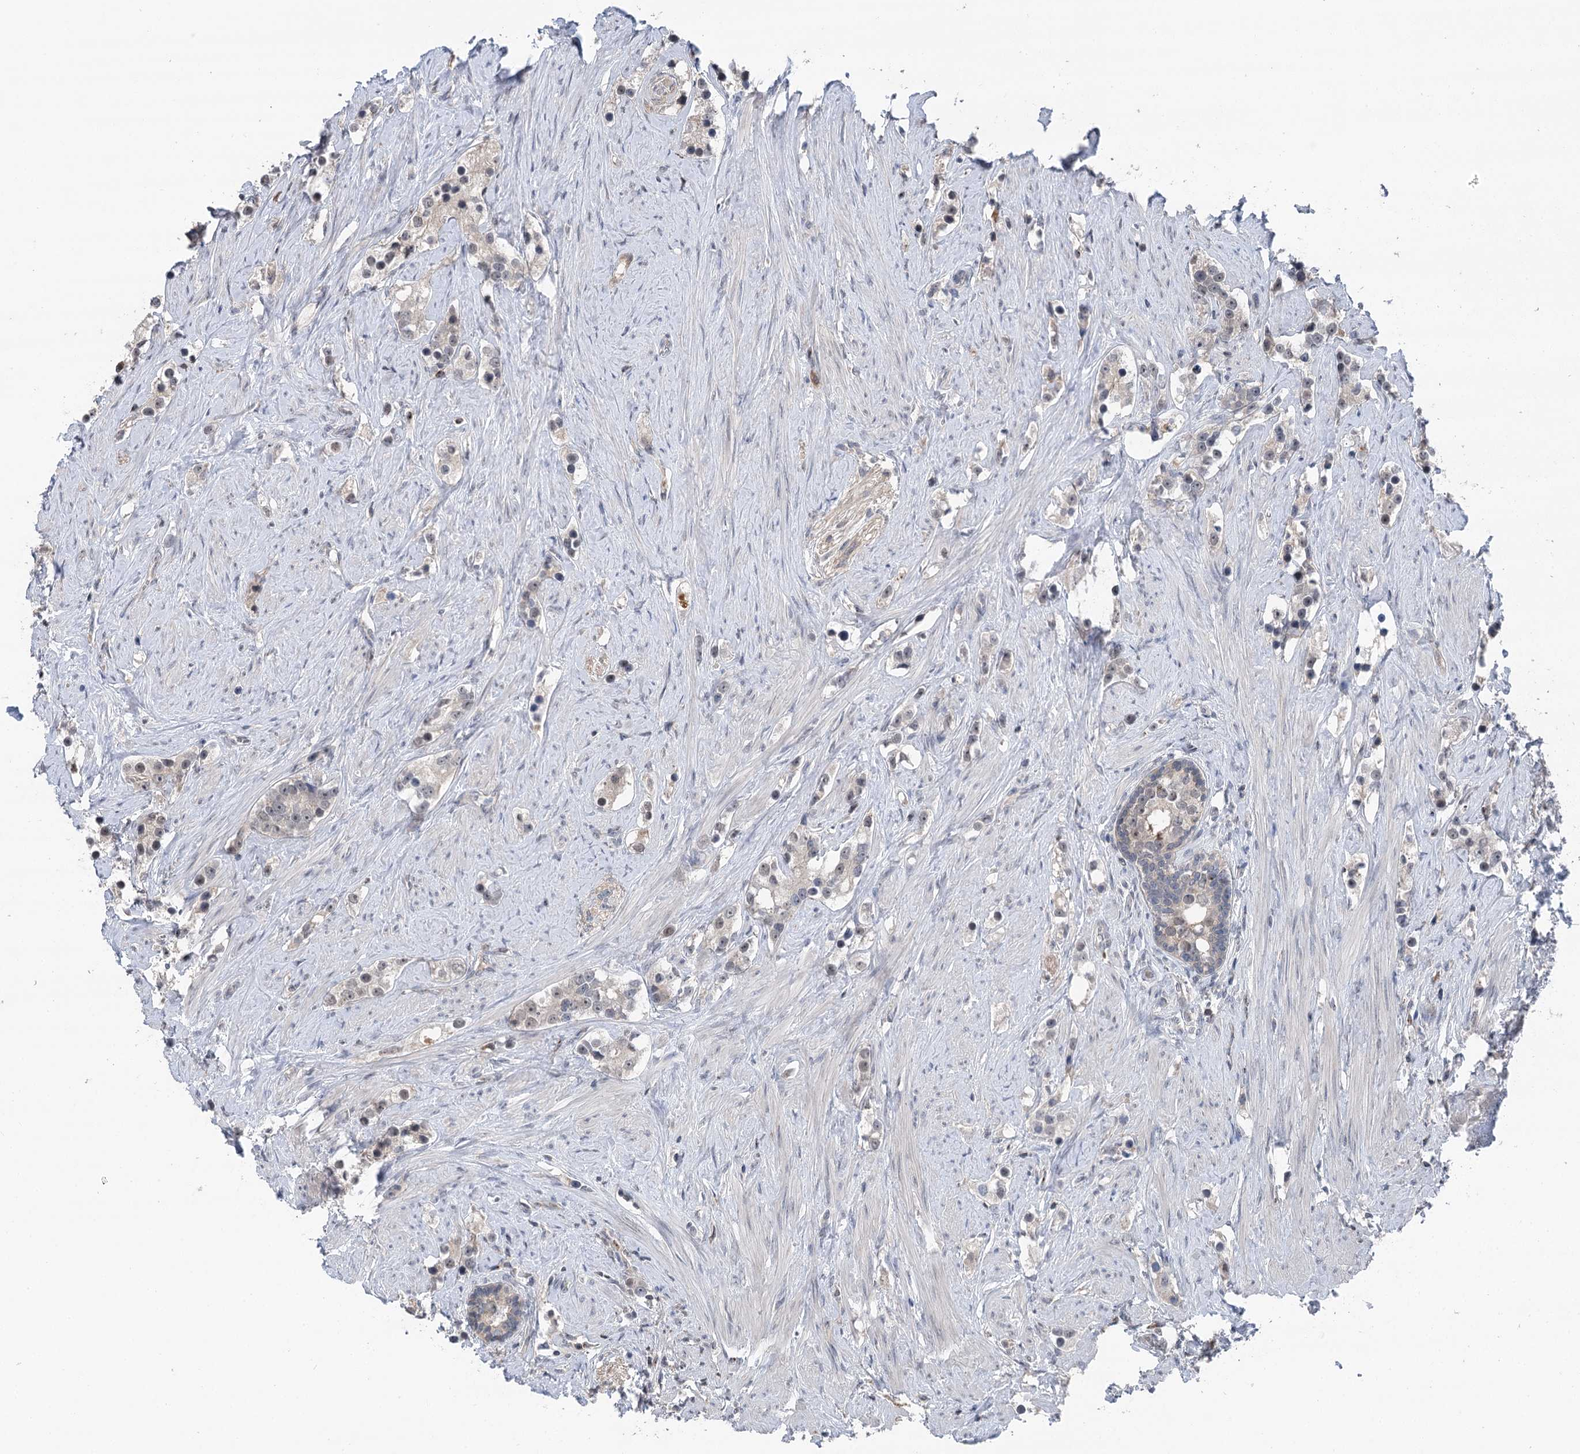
{"staining": {"intensity": "moderate", "quantity": "25%-75%", "location": "cytoplasmic/membranous"}, "tissue": "prostate cancer", "cell_type": "Tumor cells", "image_type": "cancer", "snomed": [{"axis": "morphology", "description": "Adenocarcinoma, High grade"}, {"axis": "topography", "description": "Prostate"}], "caption": "IHC image of prostate adenocarcinoma (high-grade) stained for a protein (brown), which demonstrates medium levels of moderate cytoplasmic/membranous staining in approximately 25%-75% of tumor cells.", "gene": "CCSER2", "patient": {"sex": "male", "age": 63}}